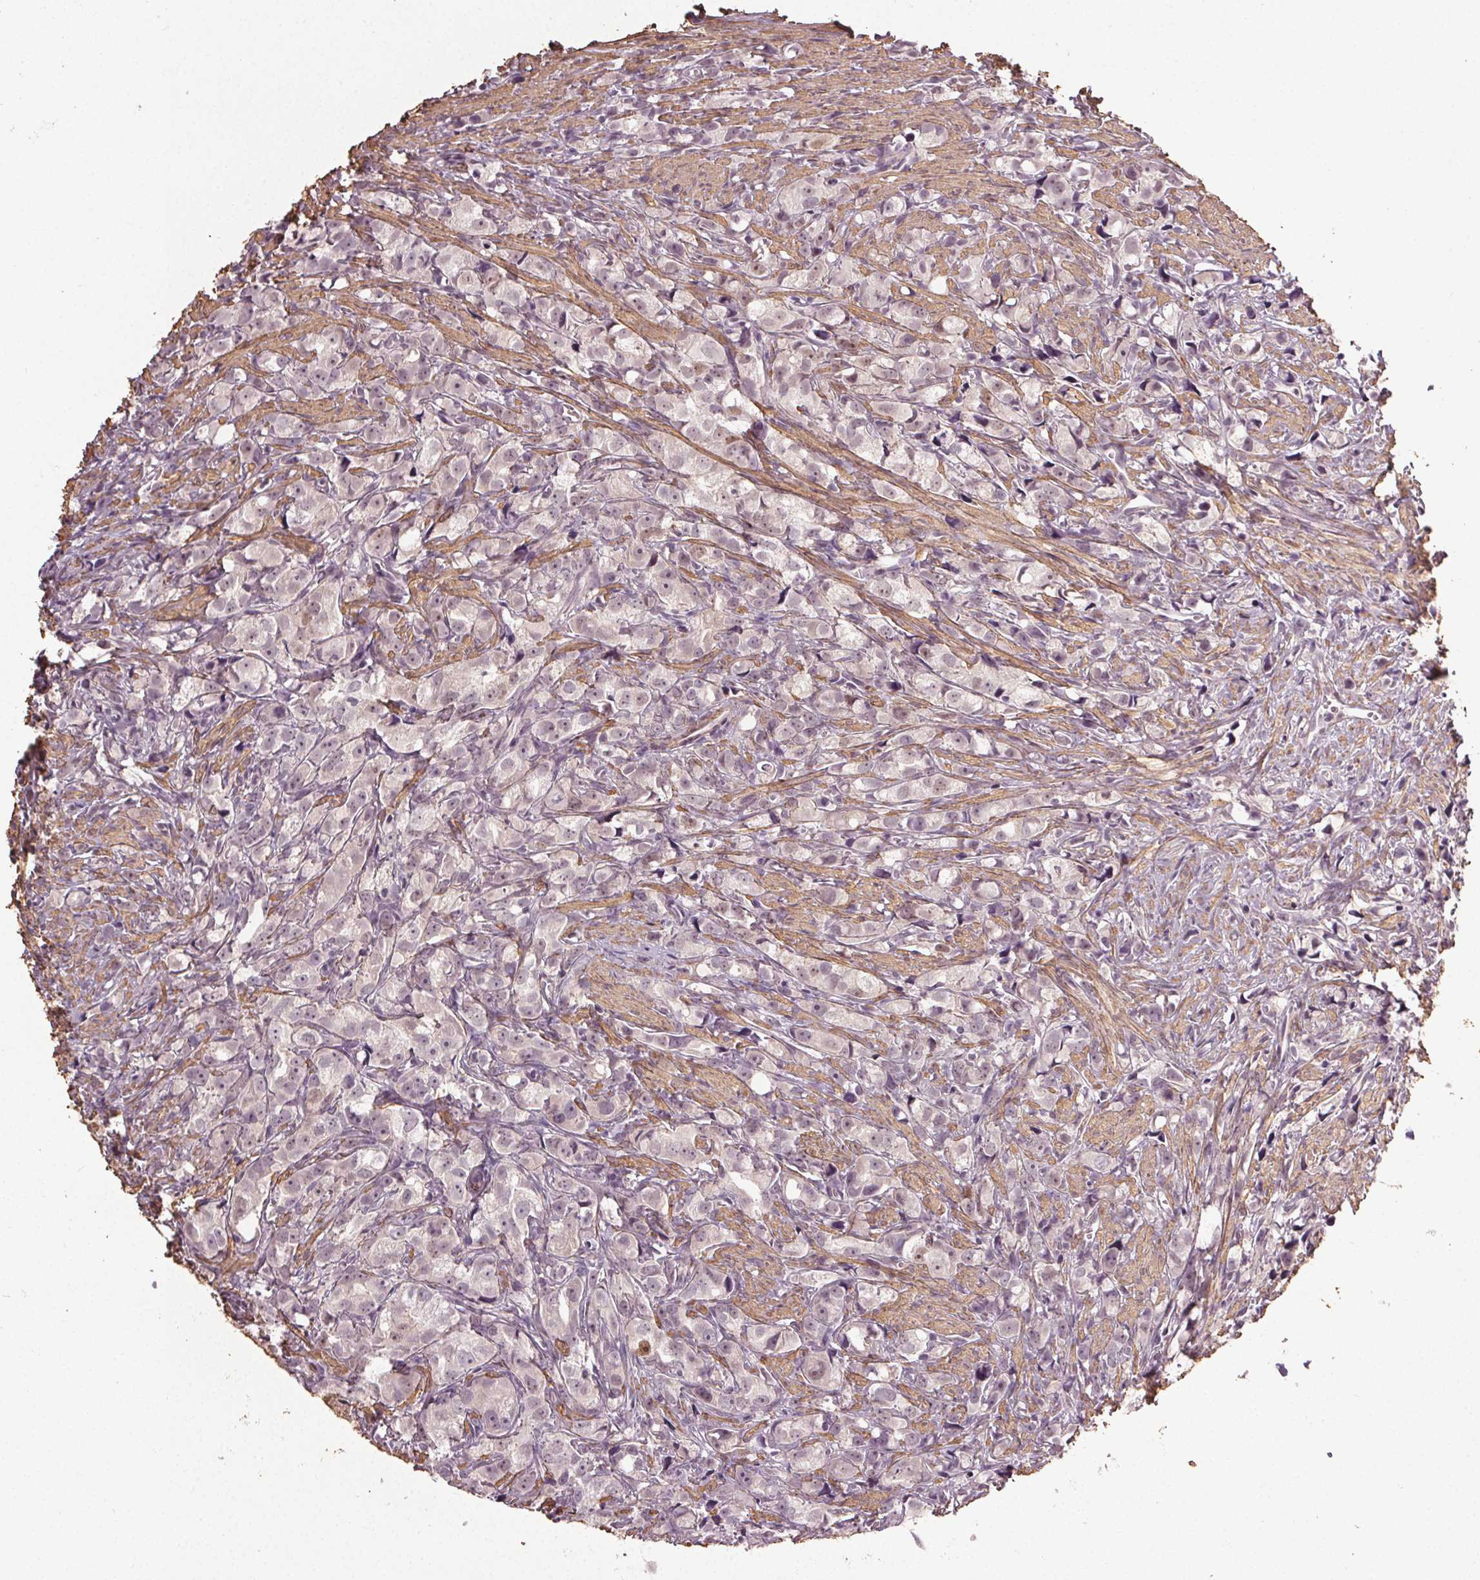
{"staining": {"intensity": "weak", "quantity": "25%-75%", "location": "nuclear"}, "tissue": "prostate cancer", "cell_type": "Tumor cells", "image_type": "cancer", "snomed": [{"axis": "morphology", "description": "Adenocarcinoma, High grade"}, {"axis": "topography", "description": "Prostate"}], "caption": "Protein analysis of adenocarcinoma (high-grade) (prostate) tissue shows weak nuclear expression in approximately 25%-75% of tumor cells.", "gene": "PKP1", "patient": {"sex": "male", "age": 75}}